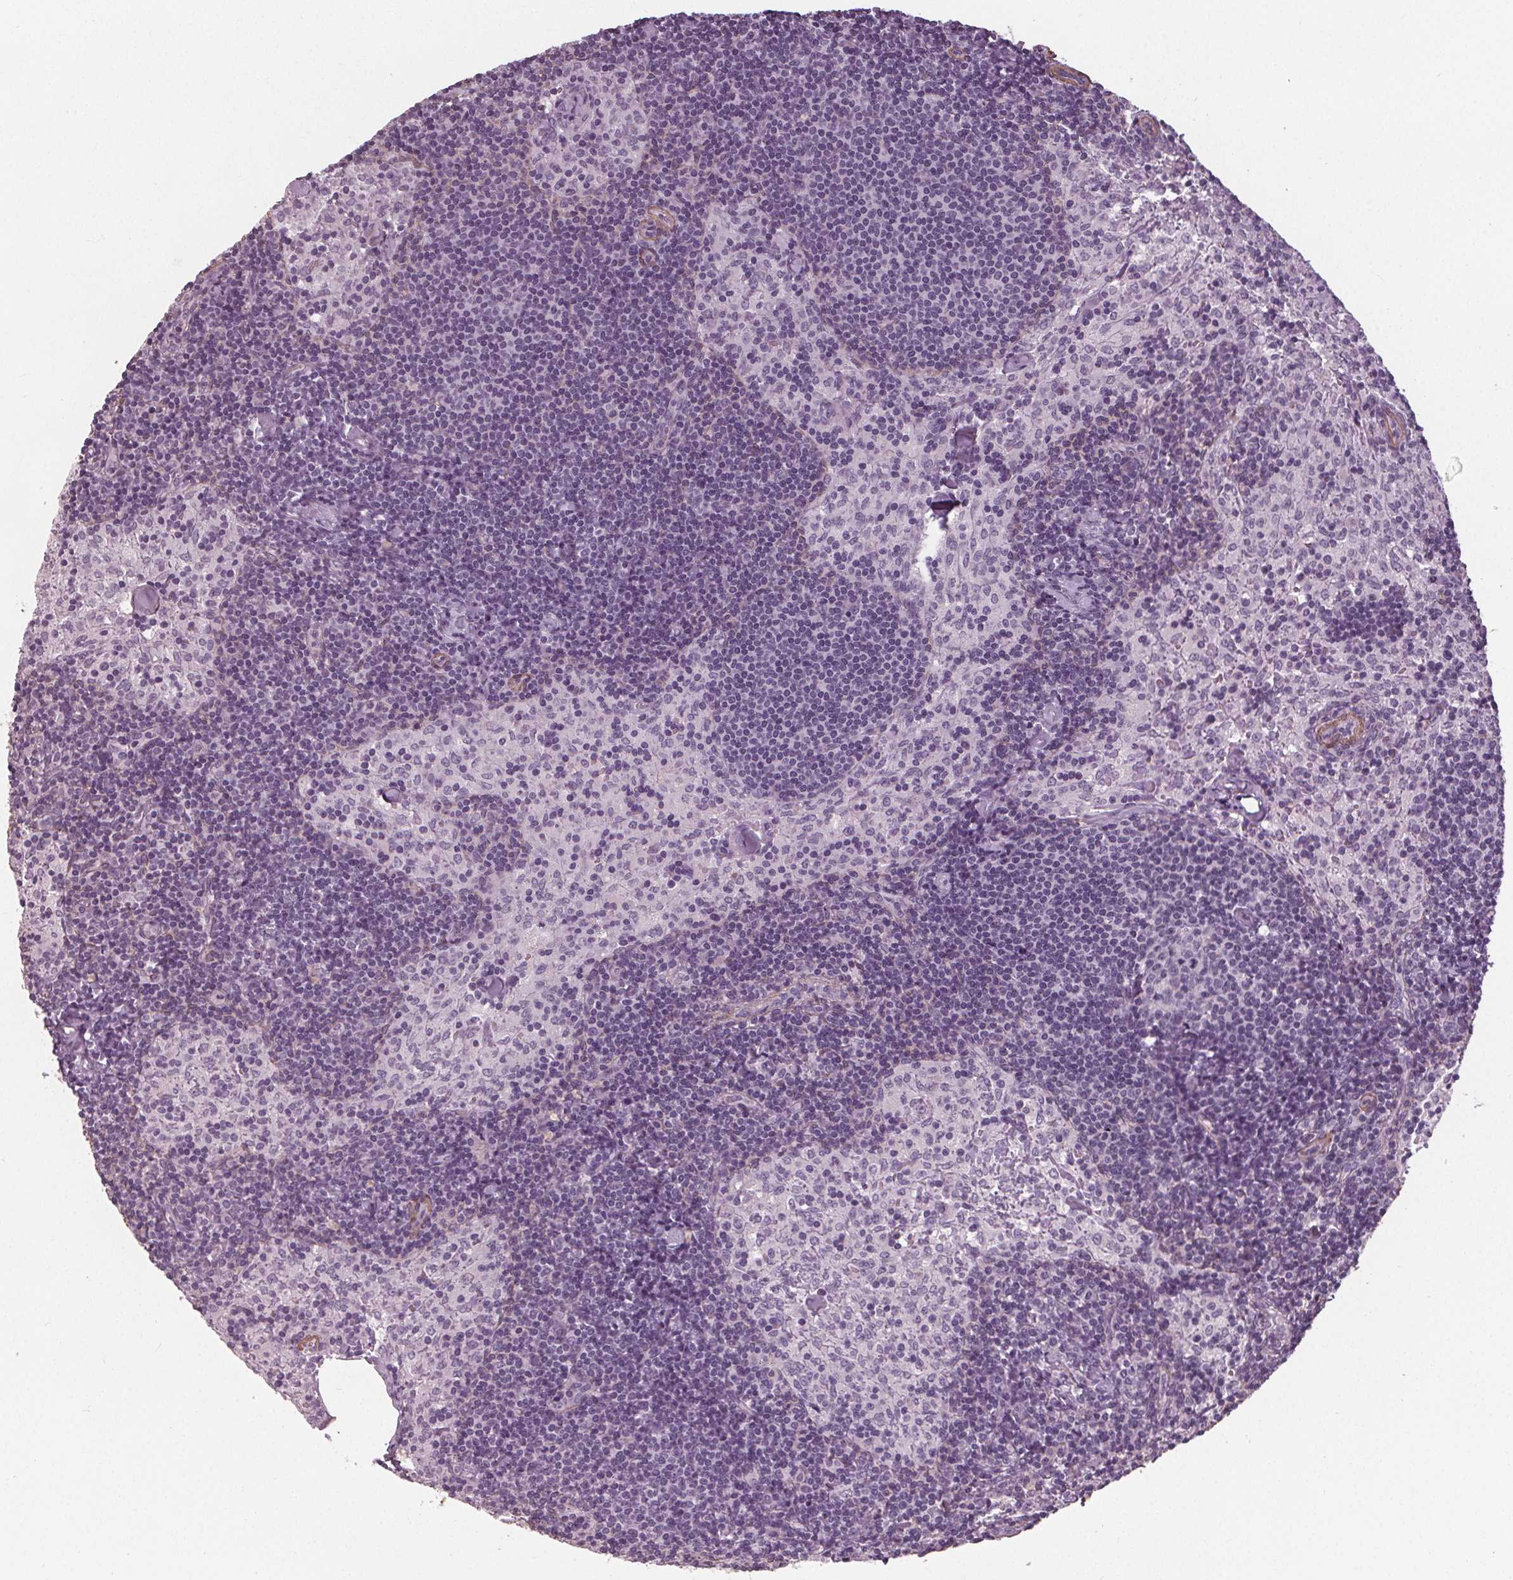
{"staining": {"intensity": "negative", "quantity": "none", "location": "none"}, "tissue": "lymph node", "cell_type": "Germinal center cells", "image_type": "normal", "snomed": [{"axis": "morphology", "description": "Normal tissue, NOS"}, {"axis": "topography", "description": "Lymph node"}], "caption": "A high-resolution image shows immunohistochemistry (IHC) staining of benign lymph node, which exhibits no significant expression in germinal center cells.", "gene": "PKP1", "patient": {"sex": "female", "age": 69}}